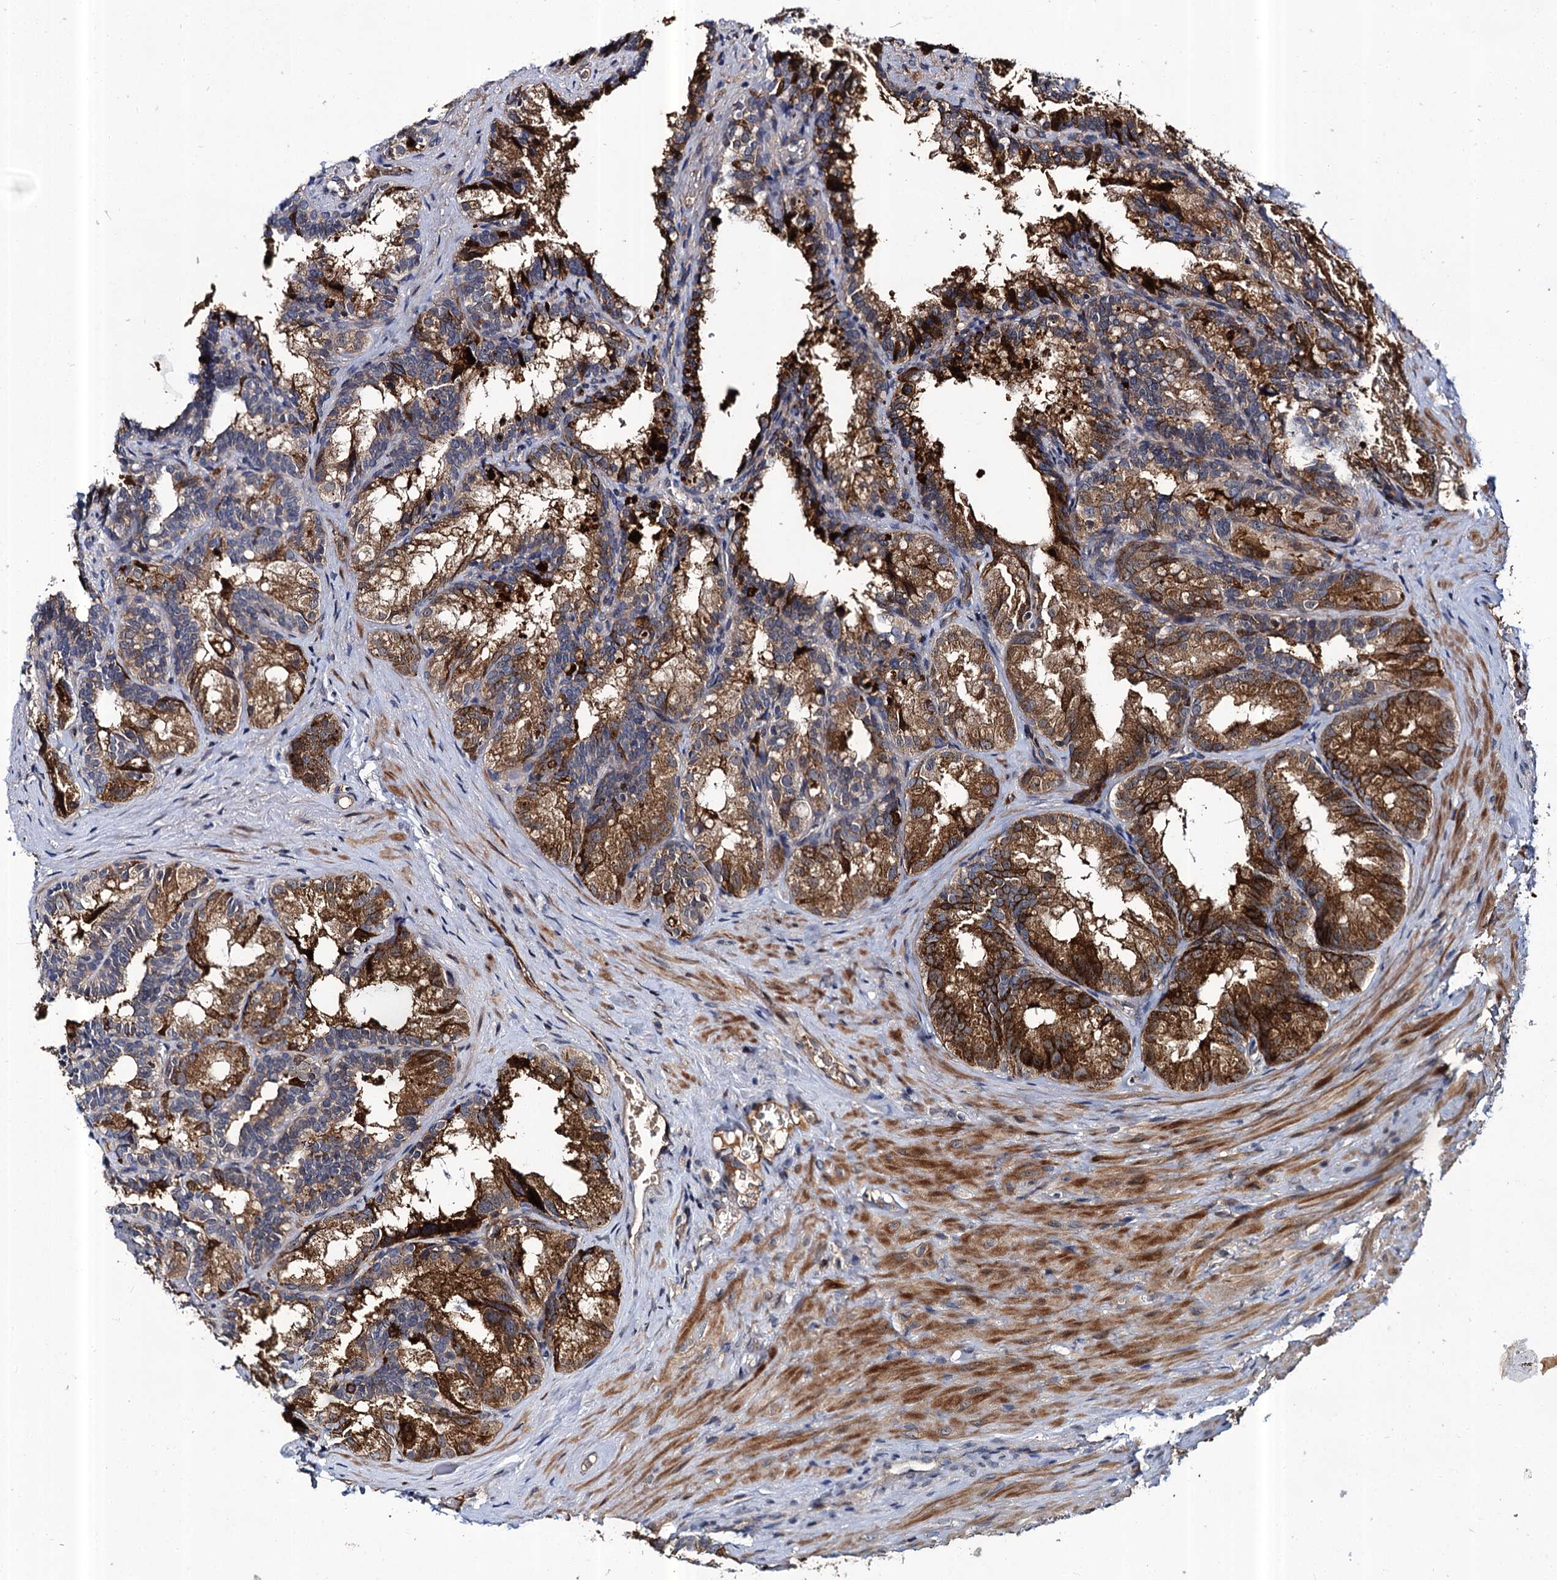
{"staining": {"intensity": "strong", "quantity": "25%-75%", "location": "cytoplasmic/membranous"}, "tissue": "seminal vesicle", "cell_type": "Glandular cells", "image_type": "normal", "snomed": [{"axis": "morphology", "description": "Normal tissue, NOS"}, {"axis": "topography", "description": "Seminal veicle"}], "caption": "Strong cytoplasmic/membranous staining is seen in approximately 25%-75% of glandular cells in normal seminal vesicle.", "gene": "ABLIM1", "patient": {"sex": "male", "age": 60}}